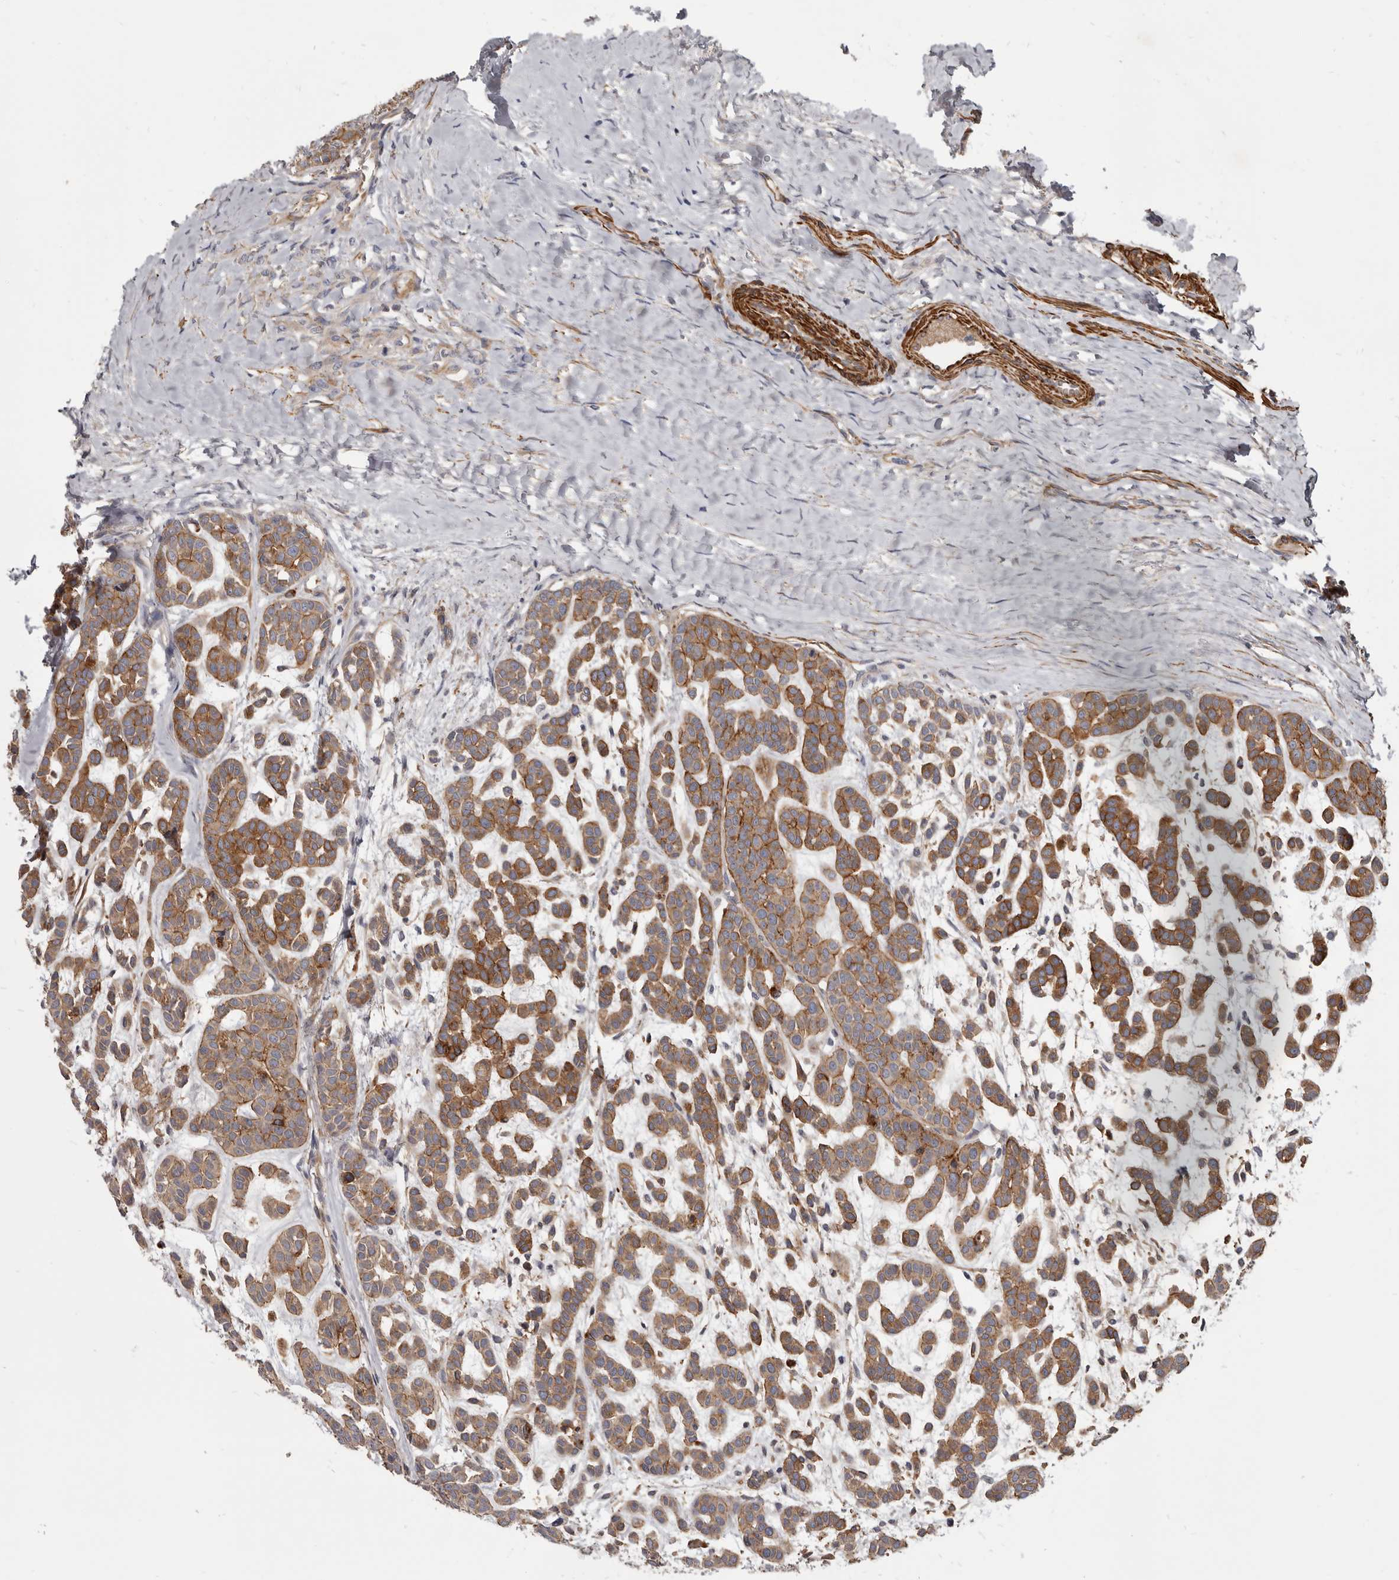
{"staining": {"intensity": "strong", "quantity": ">75%", "location": "cytoplasmic/membranous"}, "tissue": "head and neck cancer", "cell_type": "Tumor cells", "image_type": "cancer", "snomed": [{"axis": "morphology", "description": "Adenocarcinoma, NOS"}, {"axis": "morphology", "description": "Adenoma, NOS"}, {"axis": "topography", "description": "Head-Neck"}], "caption": "Head and neck adenocarcinoma was stained to show a protein in brown. There is high levels of strong cytoplasmic/membranous expression in approximately >75% of tumor cells.", "gene": "CGN", "patient": {"sex": "female", "age": 55}}